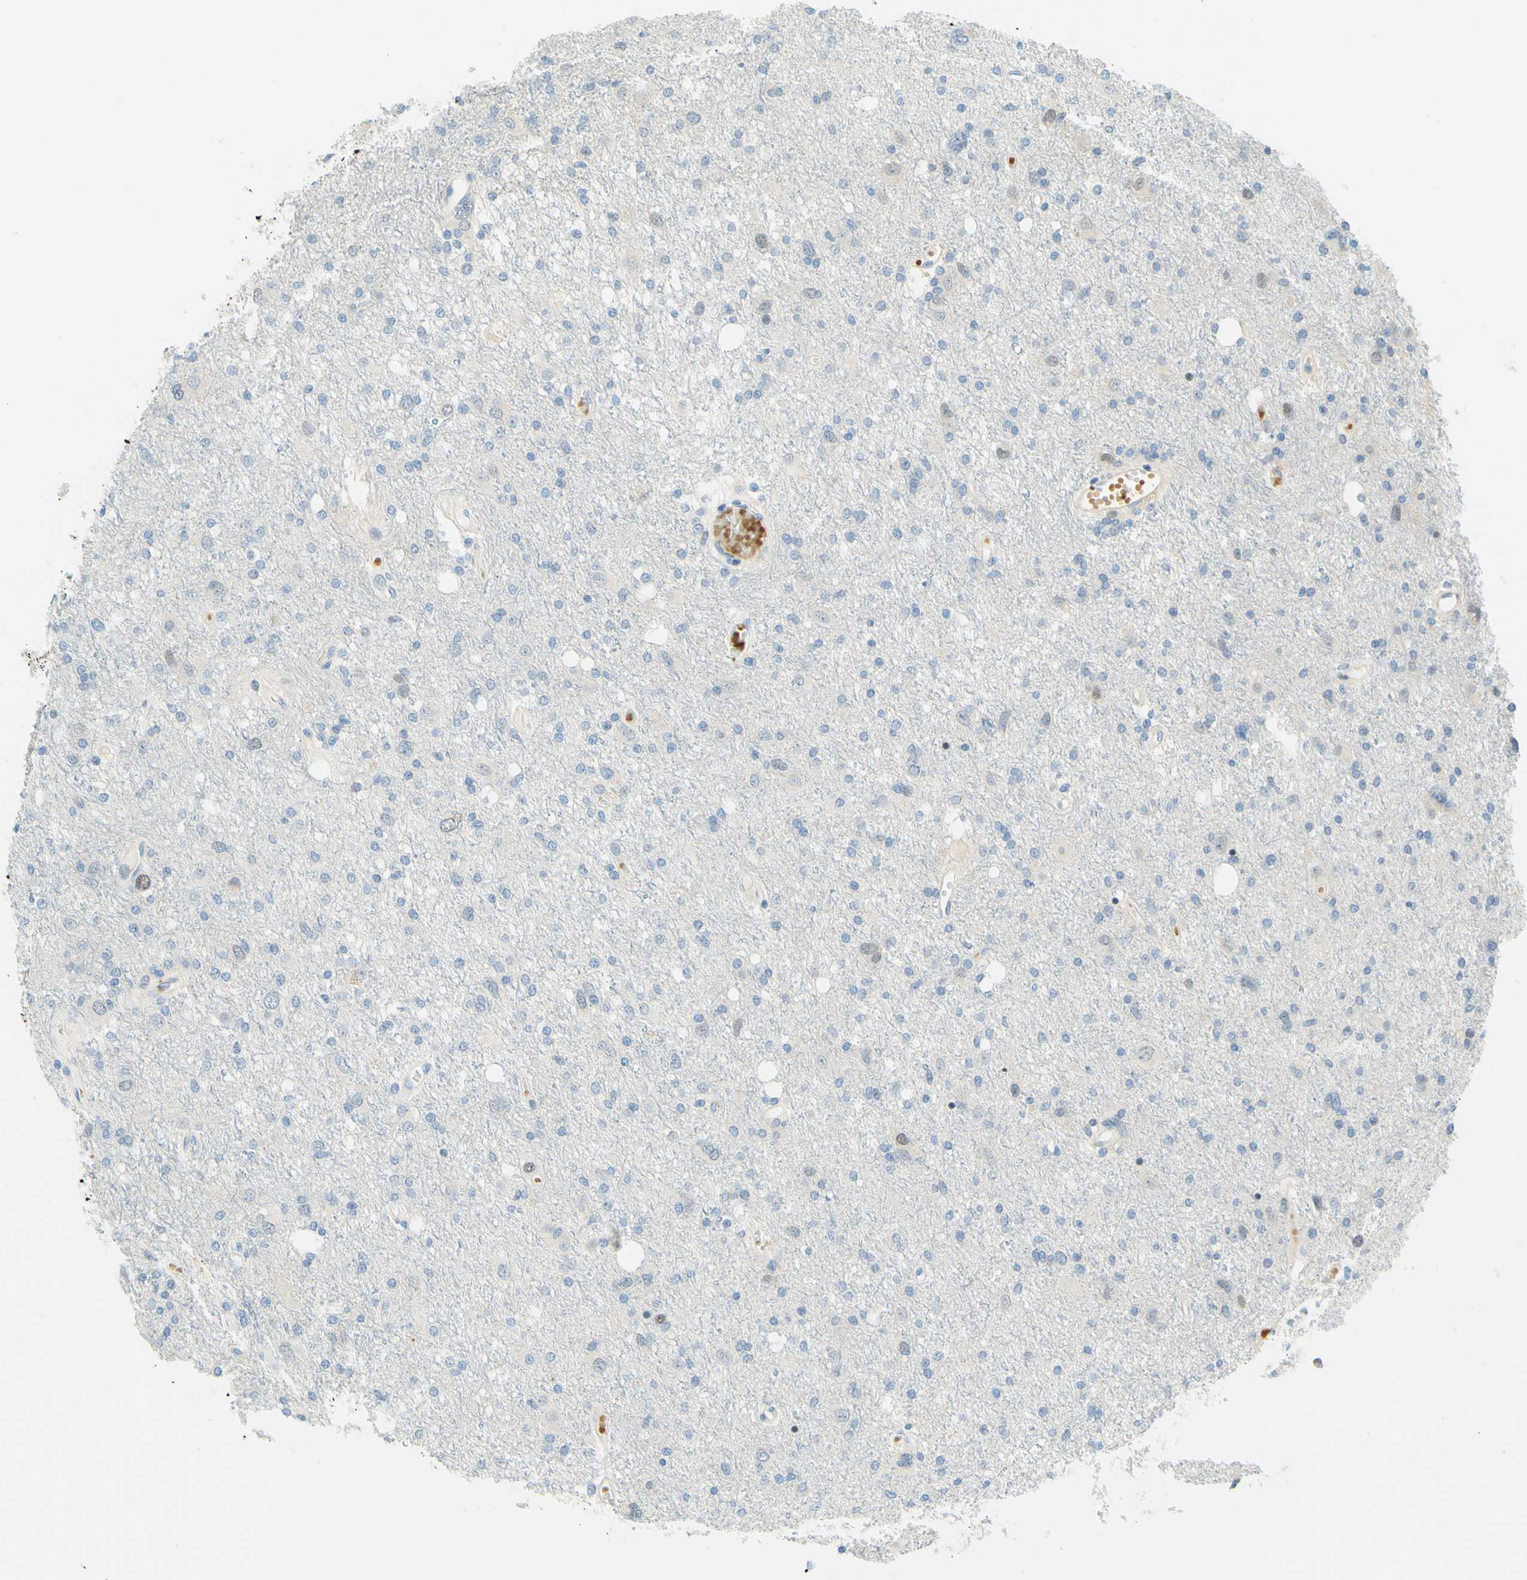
{"staining": {"intensity": "negative", "quantity": "none", "location": "none"}, "tissue": "glioma", "cell_type": "Tumor cells", "image_type": "cancer", "snomed": [{"axis": "morphology", "description": "Glioma, malignant, High grade"}, {"axis": "topography", "description": "Brain"}], "caption": "Immunohistochemistry (IHC) micrograph of malignant high-grade glioma stained for a protein (brown), which shows no positivity in tumor cells.", "gene": "ENTREP2", "patient": {"sex": "female", "age": 59}}